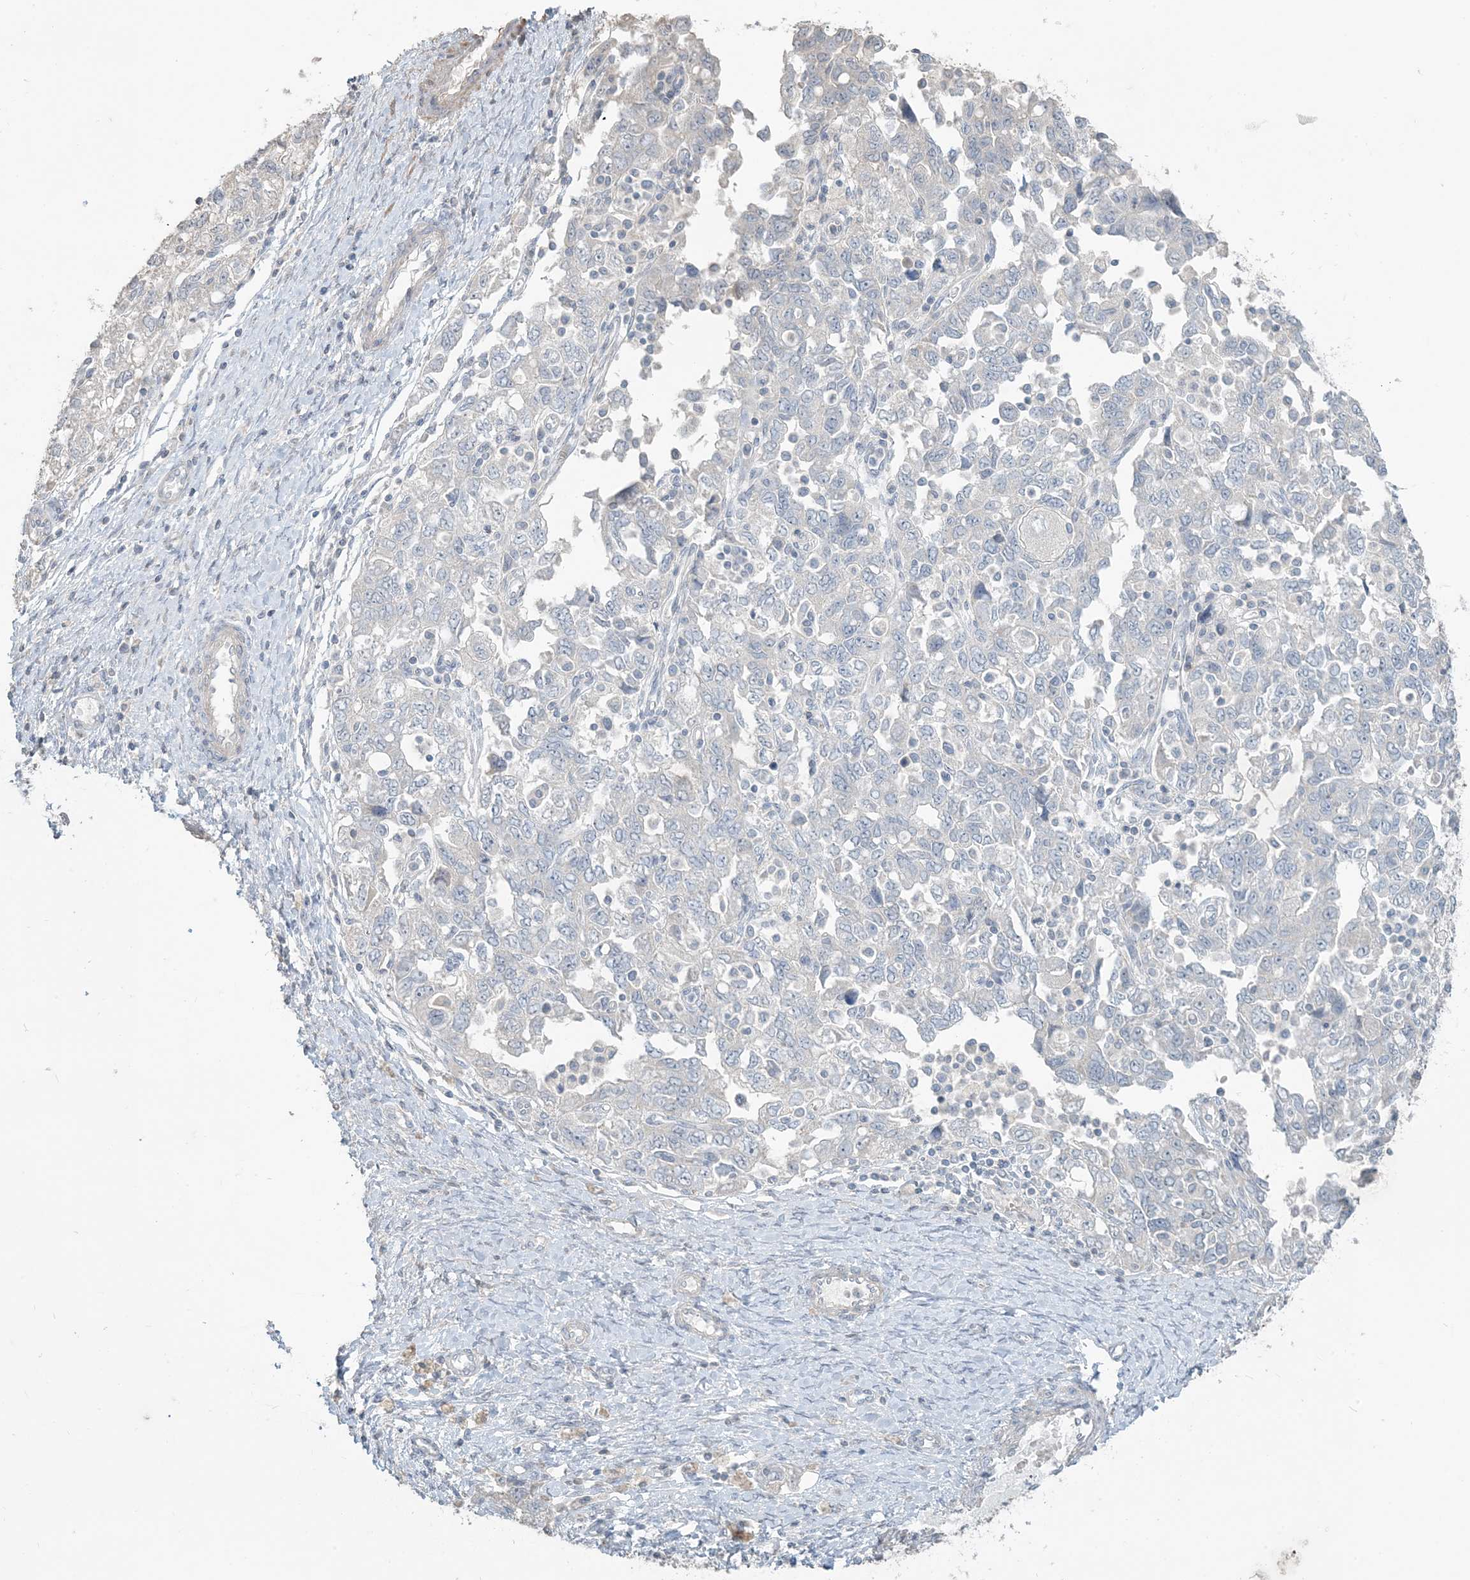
{"staining": {"intensity": "negative", "quantity": "none", "location": "none"}, "tissue": "ovarian cancer", "cell_type": "Tumor cells", "image_type": "cancer", "snomed": [{"axis": "morphology", "description": "Carcinoma, NOS"}, {"axis": "morphology", "description": "Cystadenocarcinoma, serous, NOS"}, {"axis": "topography", "description": "Ovary"}], "caption": "A photomicrograph of ovarian cancer (carcinoma) stained for a protein shows no brown staining in tumor cells.", "gene": "NPHS2", "patient": {"sex": "female", "age": 69}}